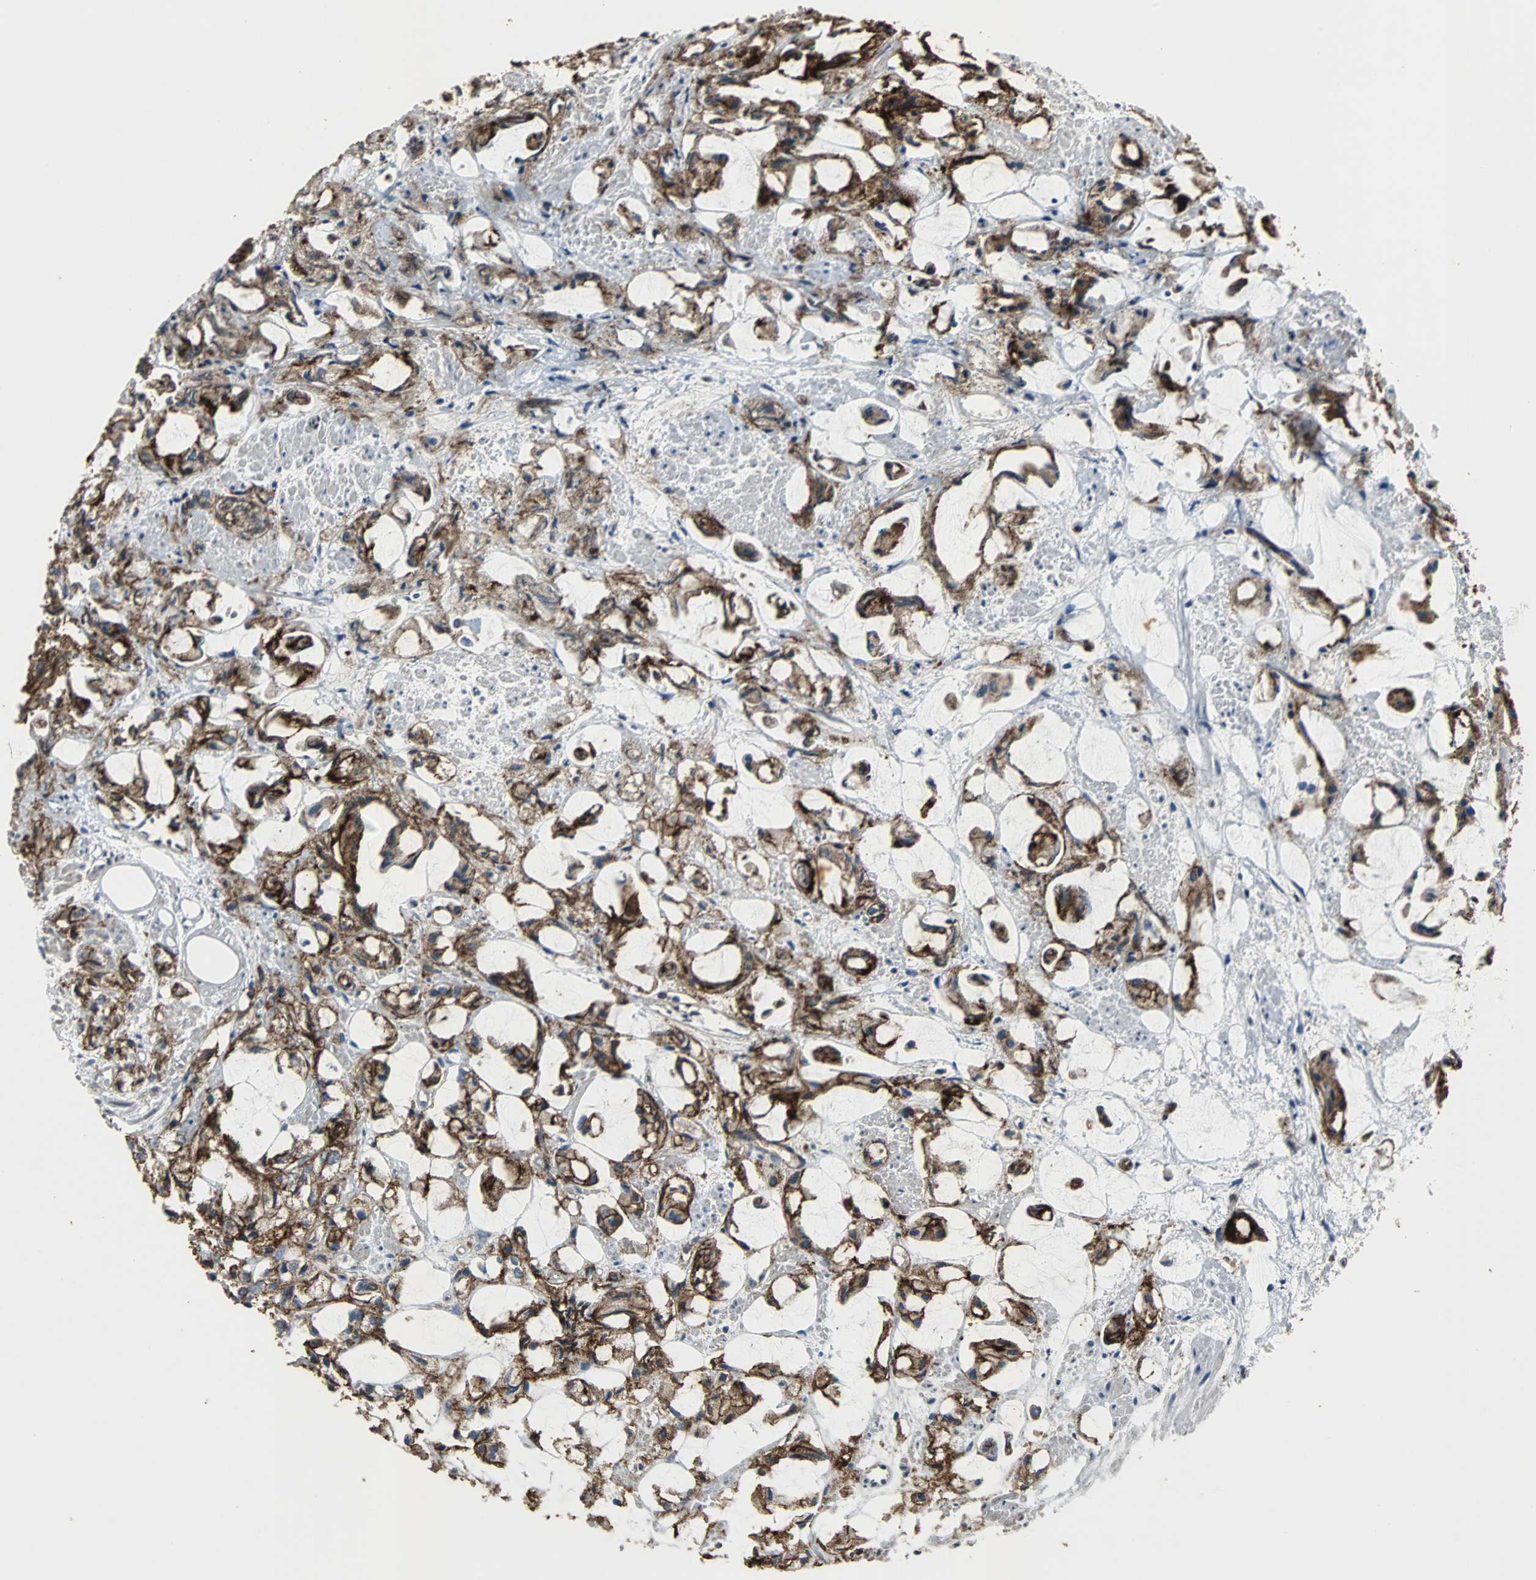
{"staining": {"intensity": "moderate", "quantity": ">75%", "location": "cytoplasmic/membranous"}, "tissue": "prostate cancer", "cell_type": "Tumor cells", "image_type": "cancer", "snomed": [{"axis": "morphology", "description": "Adenocarcinoma, High grade"}, {"axis": "topography", "description": "Prostate"}], "caption": "This histopathology image shows immunohistochemistry staining of human high-grade adenocarcinoma (prostate), with medium moderate cytoplasmic/membranous positivity in about >75% of tumor cells.", "gene": "F11R", "patient": {"sex": "male", "age": 85}}